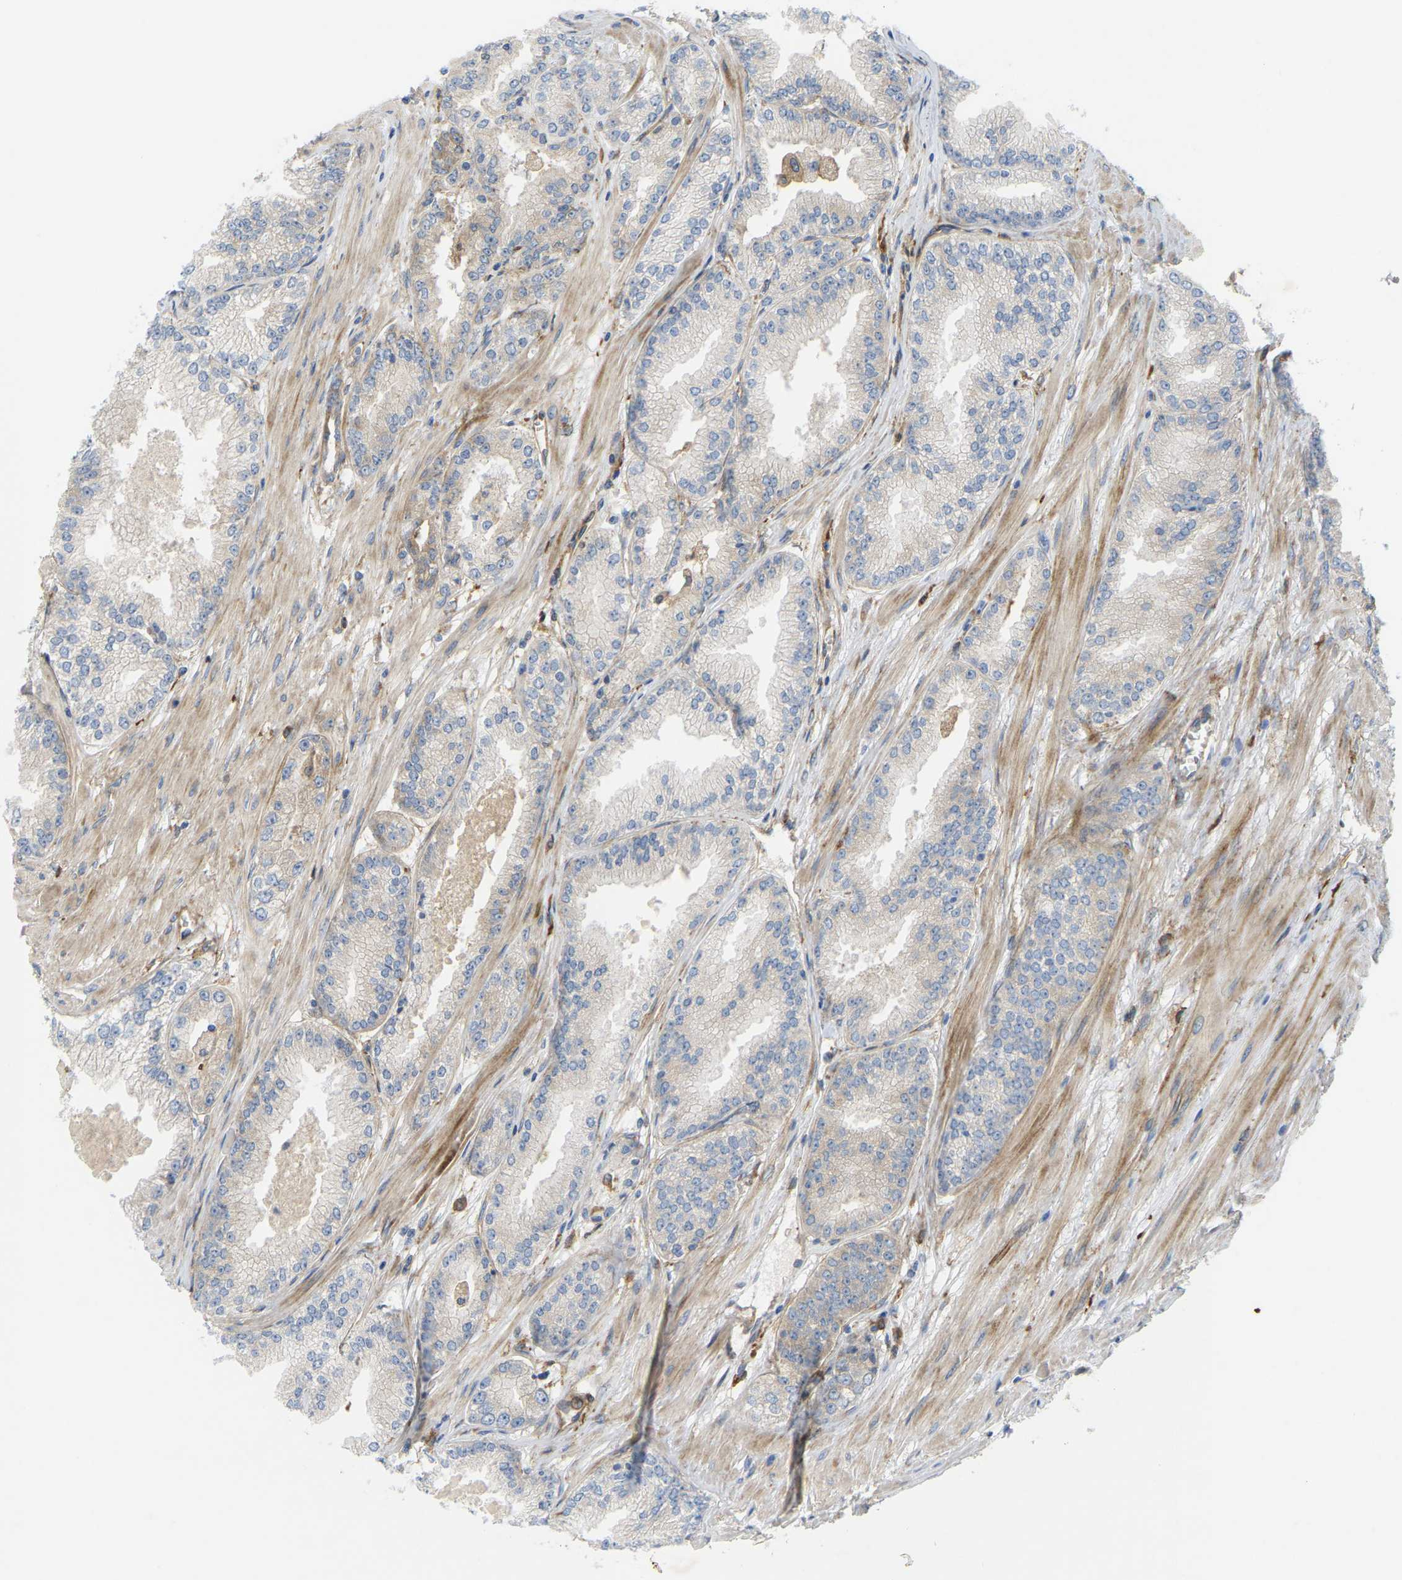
{"staining": {"intensity": "negative", "quantity": "none", "location": "none"}, "tissue": "prostate cancer", "cell_type": "Tumor cells", "image_type": "cancer", "snomed": [{"axis": "morphology", "description": "Adenocarcinoma, High grade"}, {"axis": "topography", "description": "Prostate"}], "caption": "This is an immunohistochemistry (IHC) photomicrograph of human prostate high-grade adenocarcinoma. There is no expression in tumor cells.", "gene": "PICALM", "patient": {"sex": "male", "age": 61}}